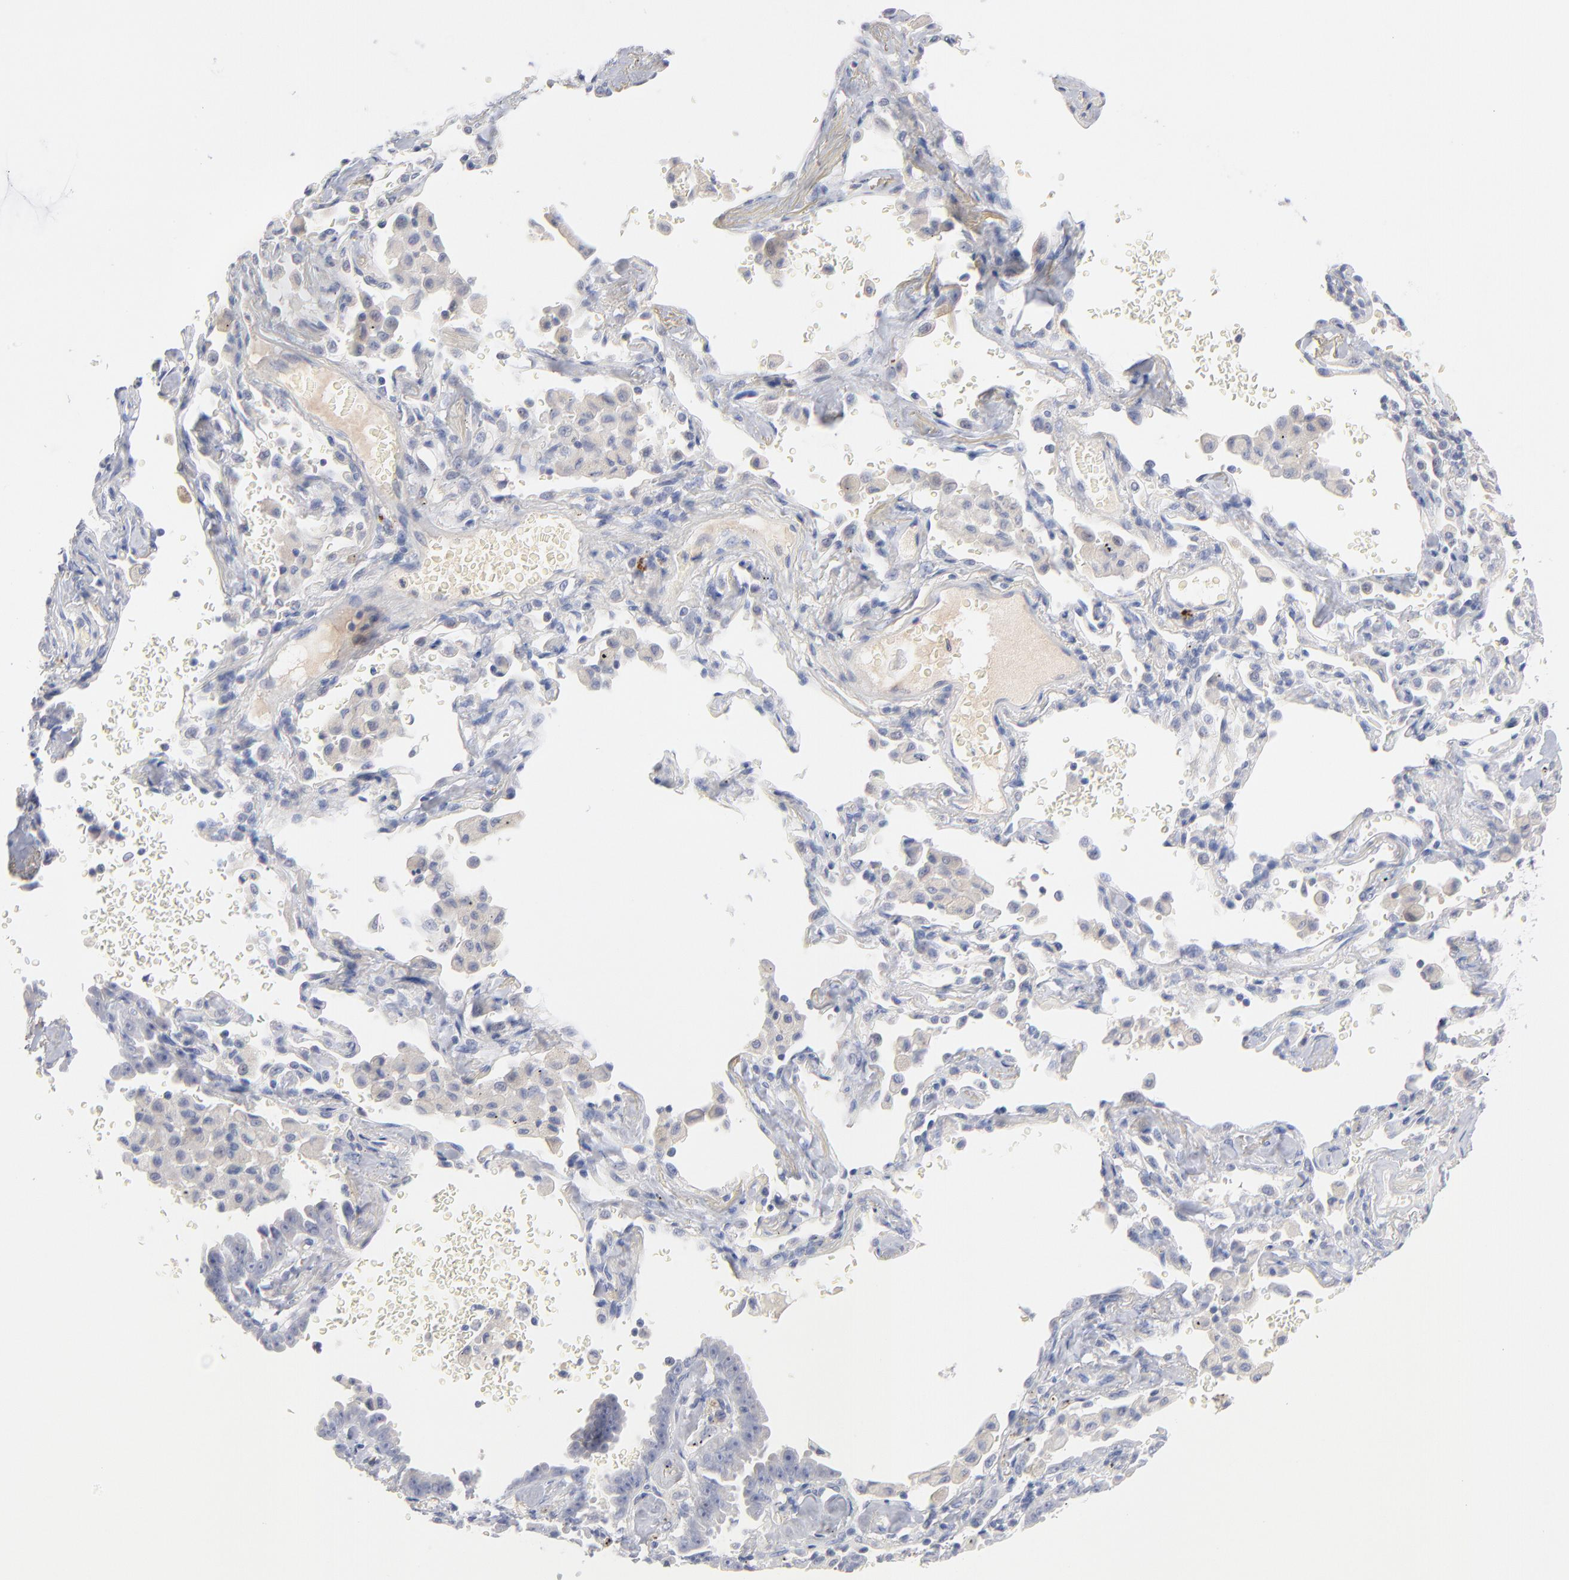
{"staining": {"intensity": "negative", "quantity": "none", "location": "none"}, "tissue": "lung cancer", "cell_type": "Tumor cells", "image_type": "cancer", "snomed": [{"axis": "morphology", "description": "Adenocarcinoma, NOS"}, {"axis": "topography", "description": "Lung"}], "caption": "Lung cancer (adenocarcinoma) was stained to show a protein in brown. There is no significant positivity in tumor cells. (Immunohistochemistry (ihc), brightfield microscopy, high magnification).", "gene": "F12", "patient": {"sex": "female", "age": 64}}